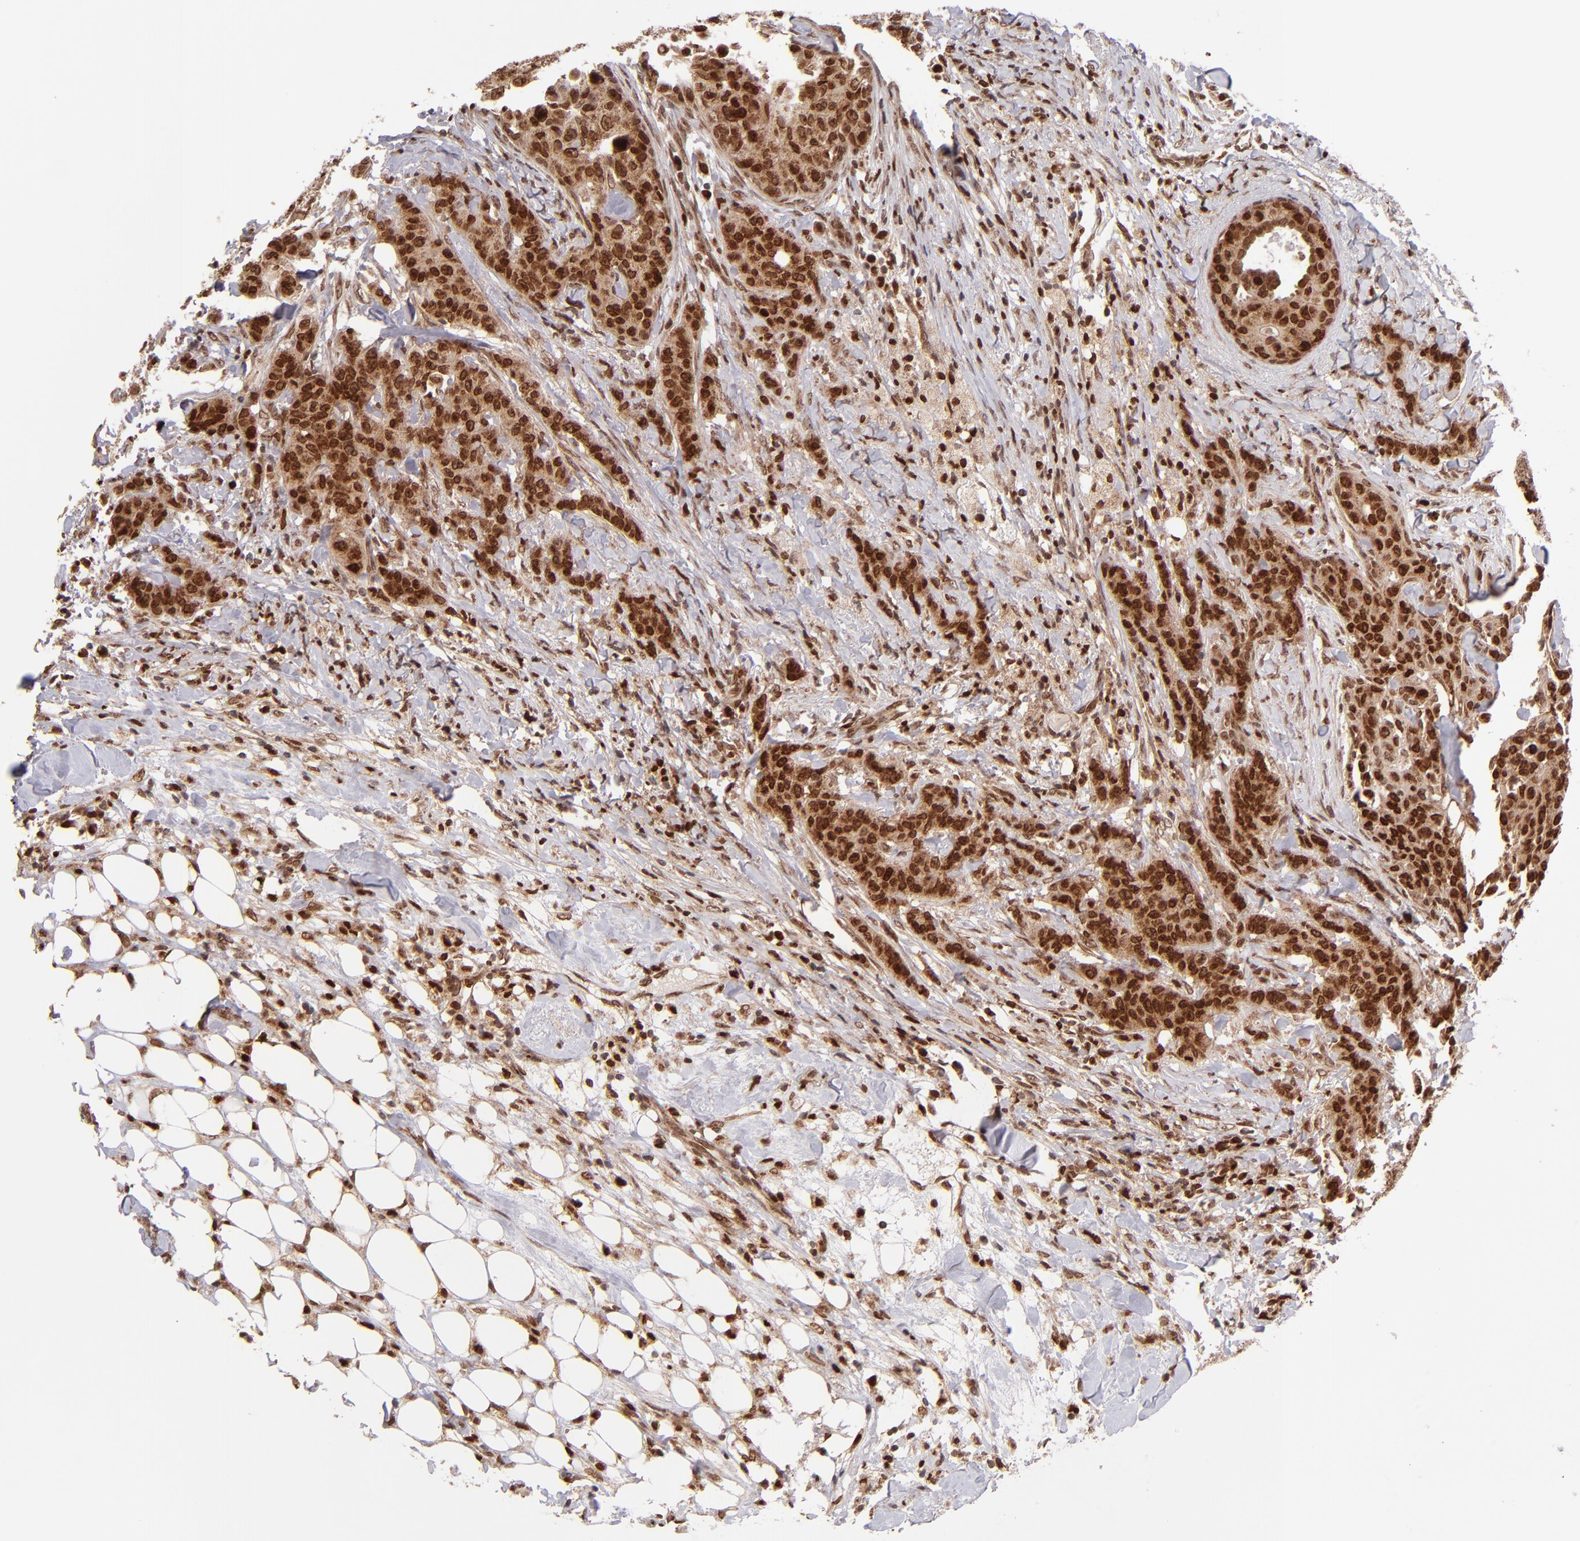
{"staining": {"intensity": "strong", "quantity": ">75%", "location": "cytoplasmic/membranous,nuclear"}, "tissue": "breast cancer", "cell_type": "Tumor cells", "image_type": "cancer", "snomed": [{"axis": "morphology", "description": "Duct carcinoma"}, {"axis": "topography", "description": "Breast"}], "caption": "DAB (3,3'-diaminobenzidine) immunohistochemical staining of intraductal carcinoma (breast) demonstrates strong cytoplasmic/membranous and nuclear protein expression in about >75% of tumor cells.", "gene": "TOP1MT", "patient": {"sex": "female", "age": 40}}